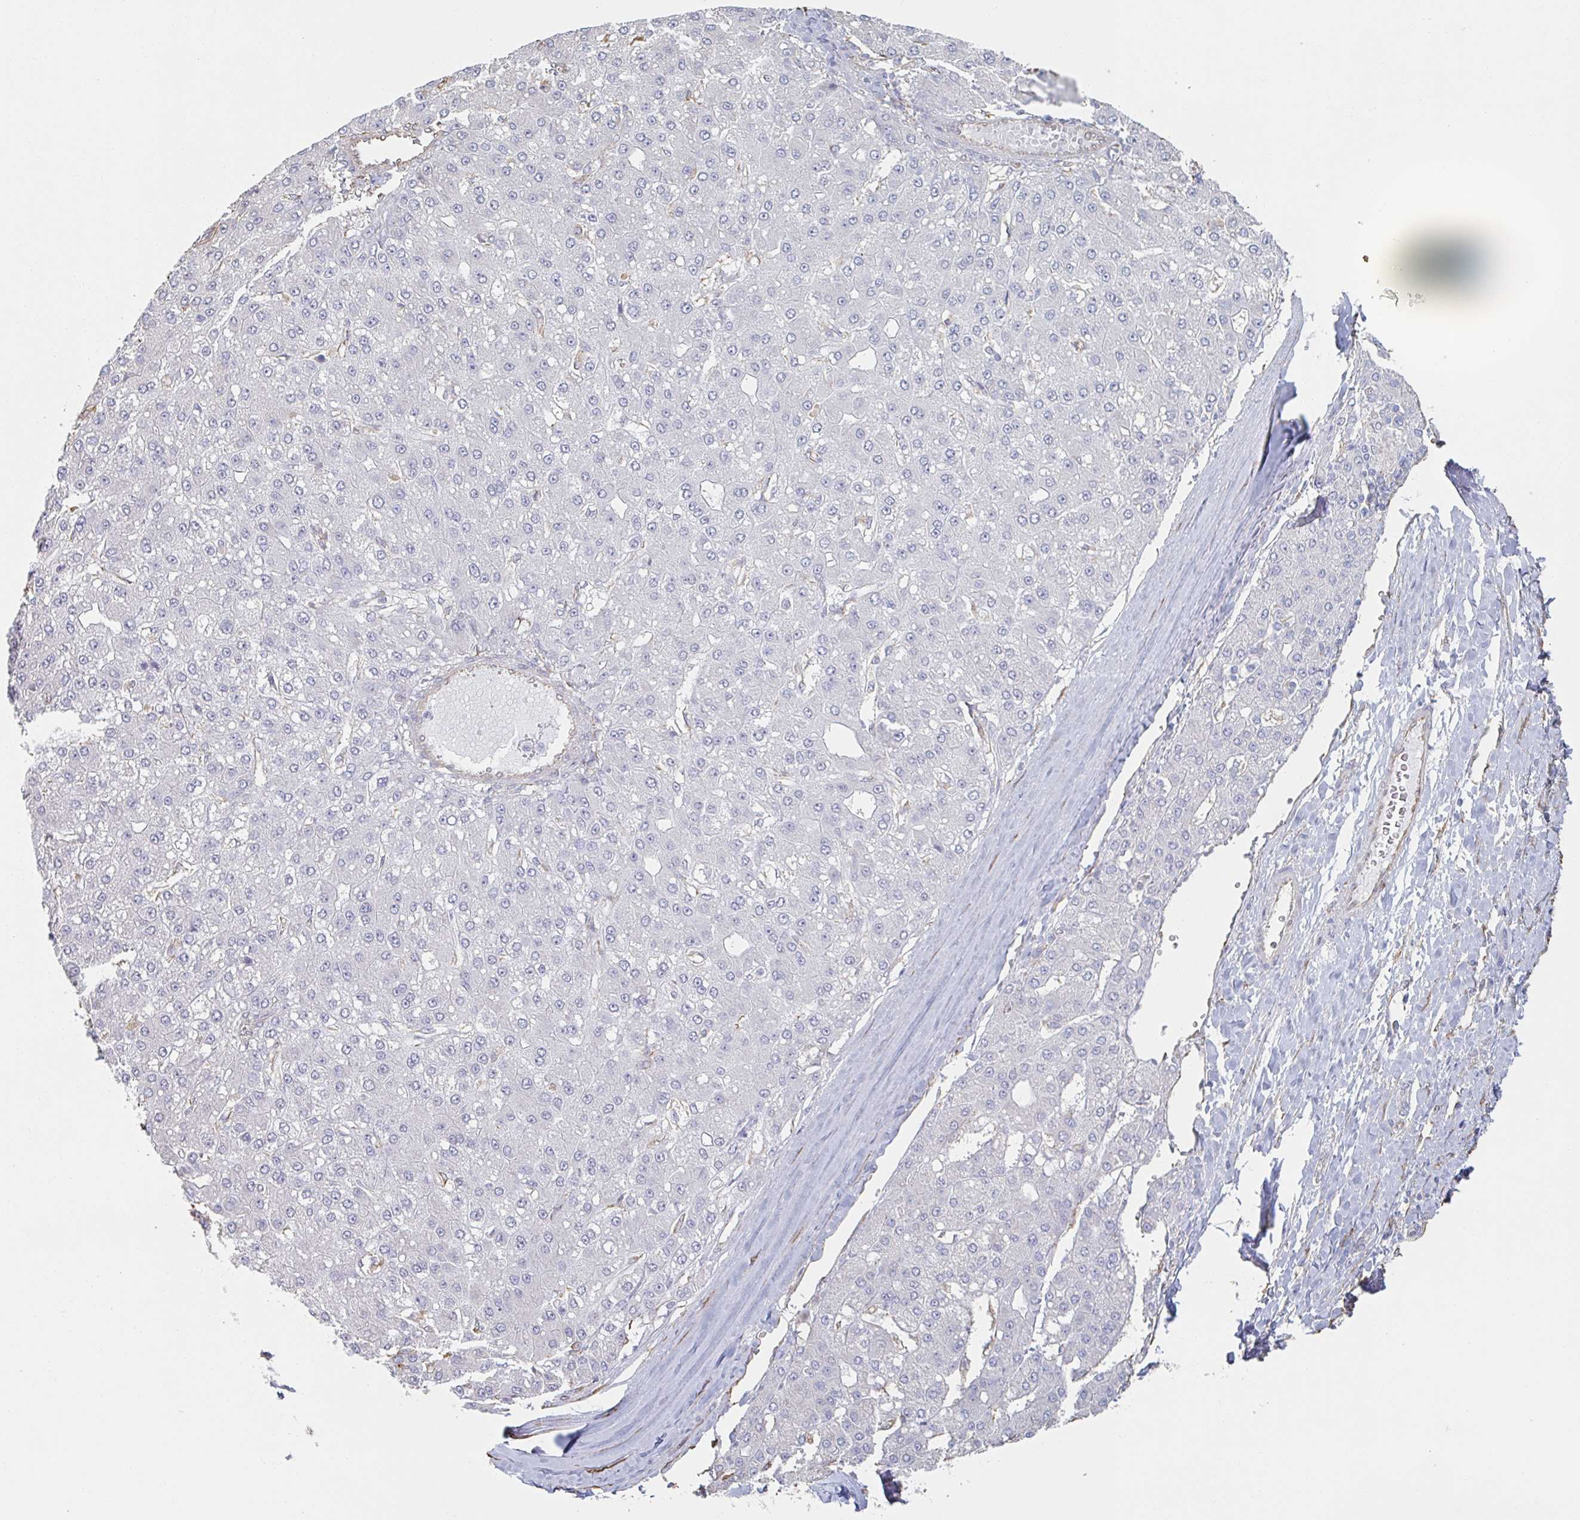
{"staining": {"intensity": "negative", "quantity": "none", "location": "none"}, "tissue": "liver cancer", "cell_type": "Tumor cells", "image_type": "cancer", "snomed": [{"axis": "morphology", "description": "Carcinoma, Hepatocellular, NOS"}, {"axis": "topography", "description": "Liver"}], "caption": "Tumor cells show no significant expression in liver cancer. (DAB (3,3'-diaminobenzidine) immunohistochemistry with hematoxylin counter stain).", "gene": "RAB5IF", "patient": {"sex": "male", "age": 67}}